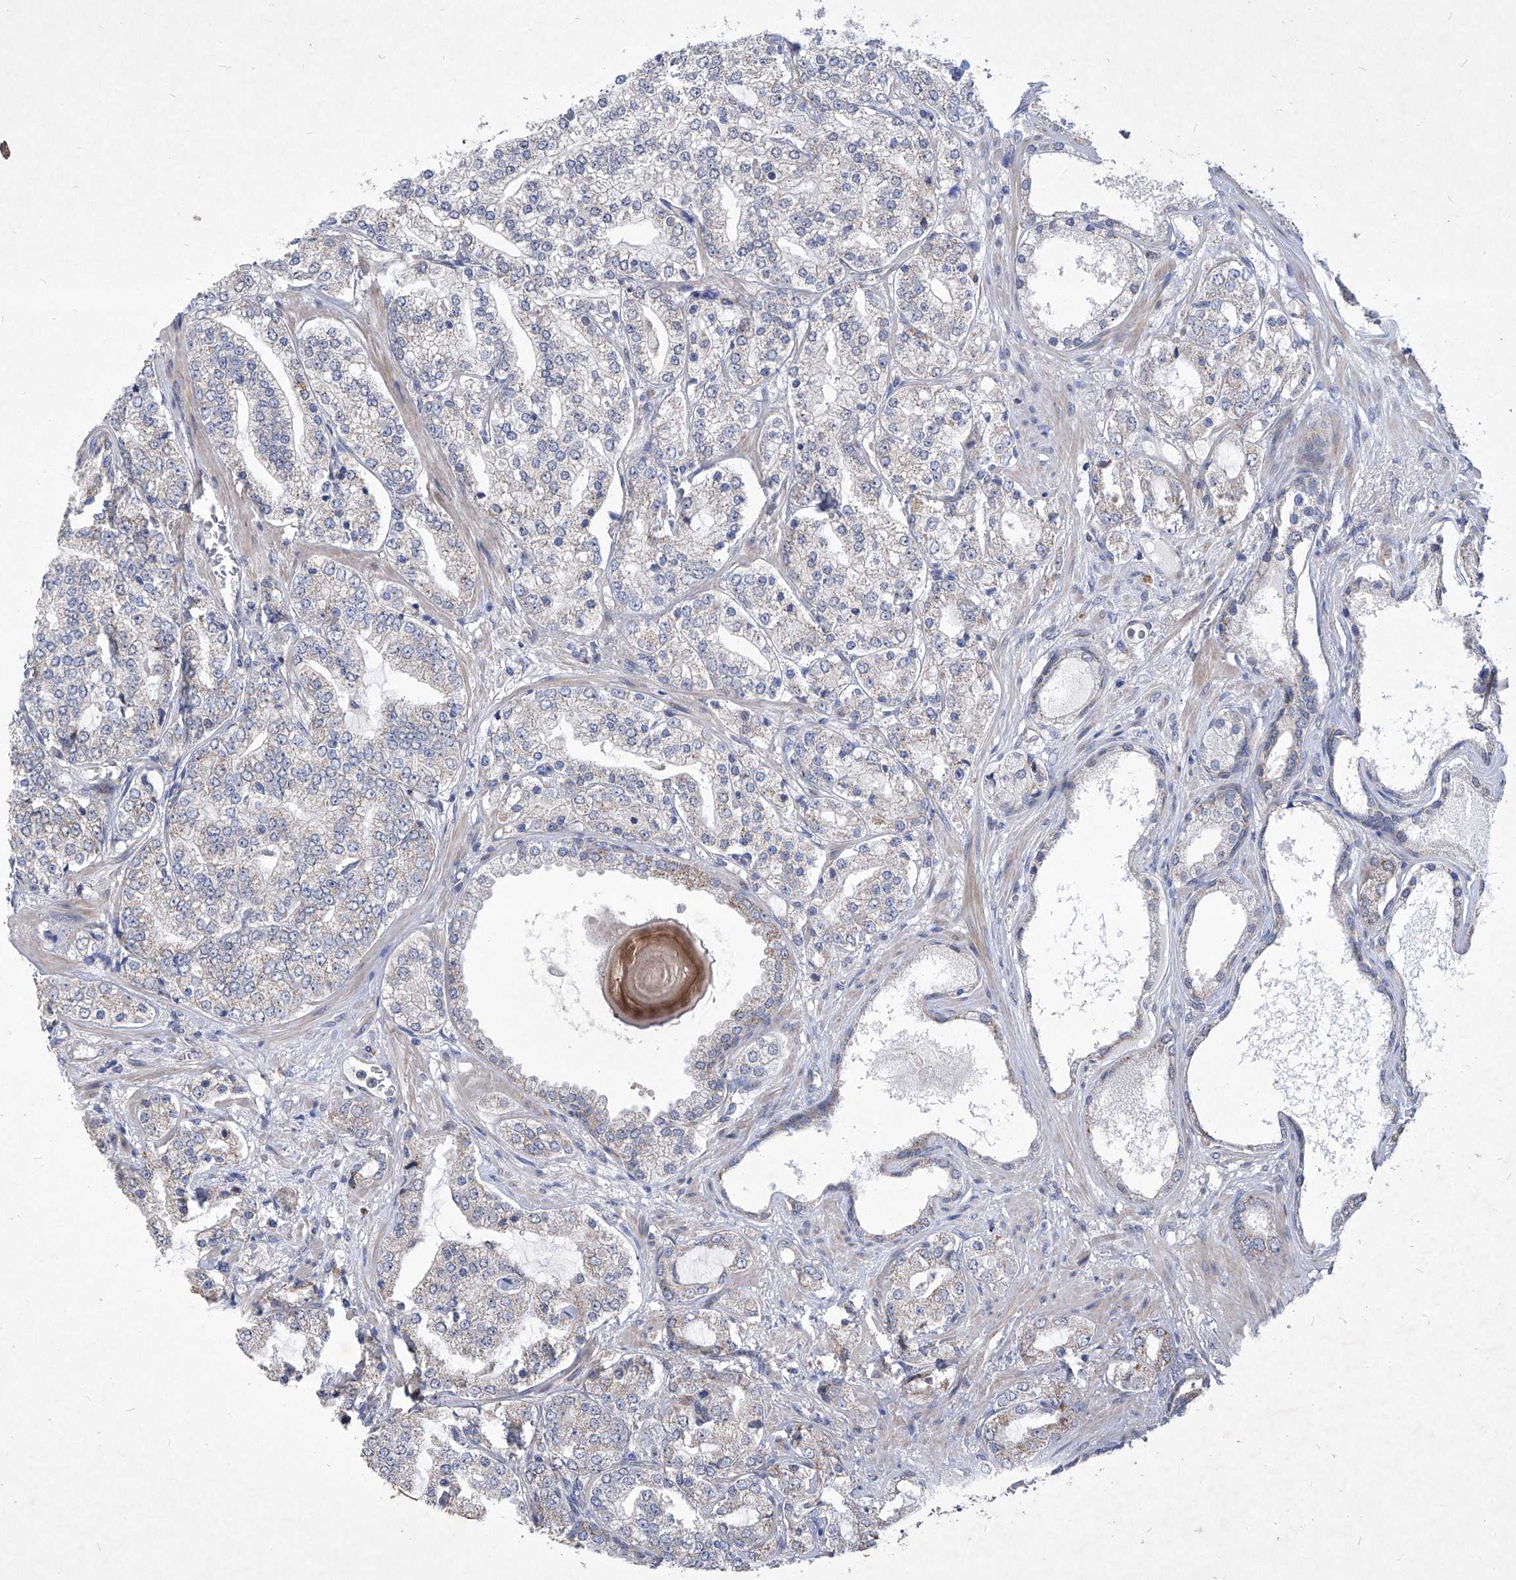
{"staining": {"intensity": "negative", "quantity": "none", "location": "none"}, "tissue": "prostate cancer", "cell_type": "Tumor cells", "image_type": "cancer", "snomed": [{"axis": "morphology", "description": "Adenocarcinoma, High grade"}, {"axis": "topography", "description": "Prostate"}], "caption": "The immunohistochemistry photomicrograph has no significant expression in tumor cells of prostate high-grade adenocarcinoma tissue.", "gene": "COQ3", "patient": {"sex": "male", "age": 64}}